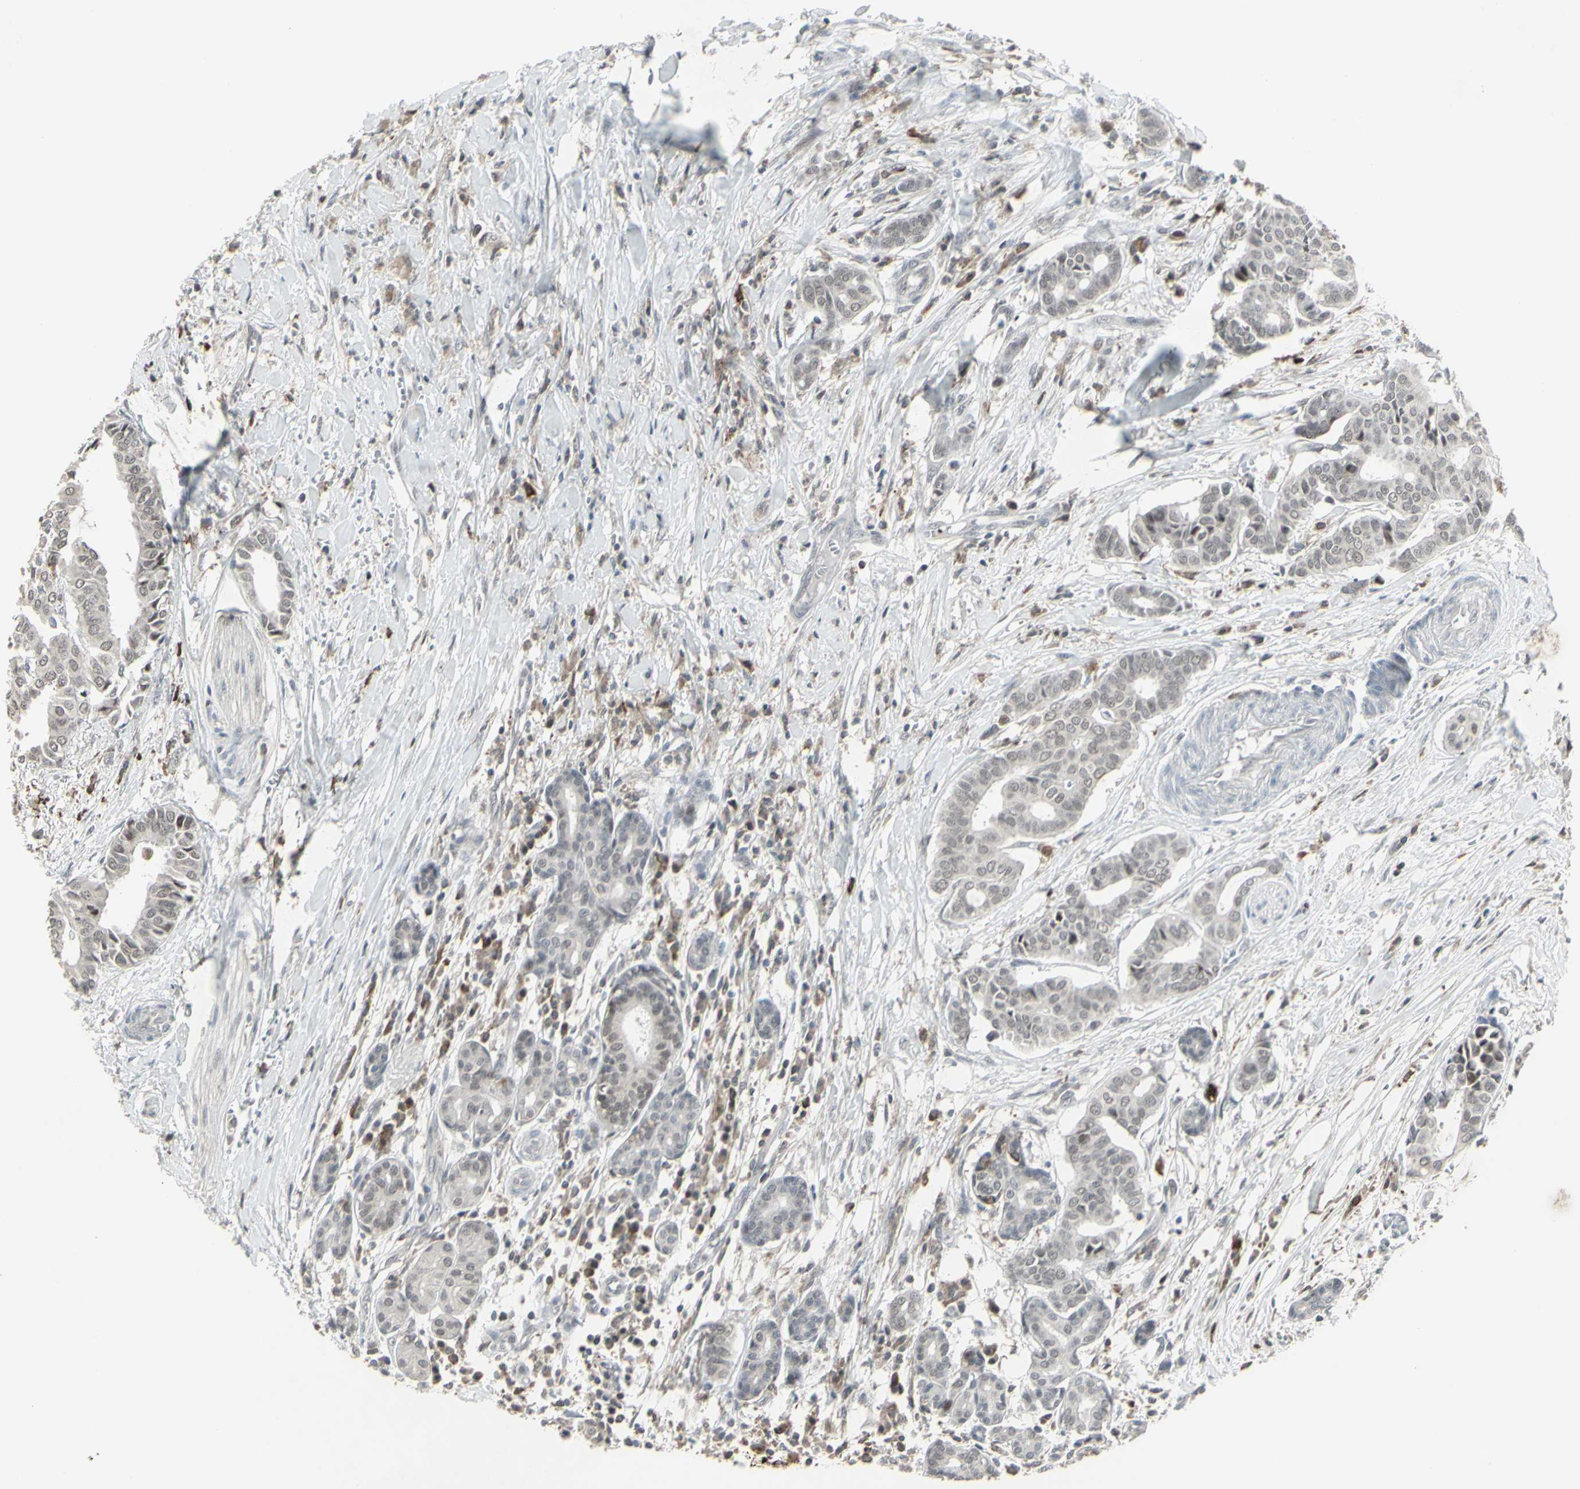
{"staining": {"intensity": "negative", "quantity": "none", "location": "none"}, "tissue": "head and neck cancer", "cell_type": "Tumor cells", "image_type": "cancer", "snomed": [{"axis": "morphology", "description": "Adenocarcinoma, NOS"}, {"axis": "topography", "description": "Salivary gland"}, {"axis": "topography", "description": "Head-Neck"}], "caption": "This photomicrograph is of head and neck cancer (adenocarcinoma) stained with immunohistochemistry to label a protein in brown with the nuclei are counter-stained blue. There is no expression in tumor cells.", "gene": "SAMSN1", "patient": {"sex": "female", "age": 59}}